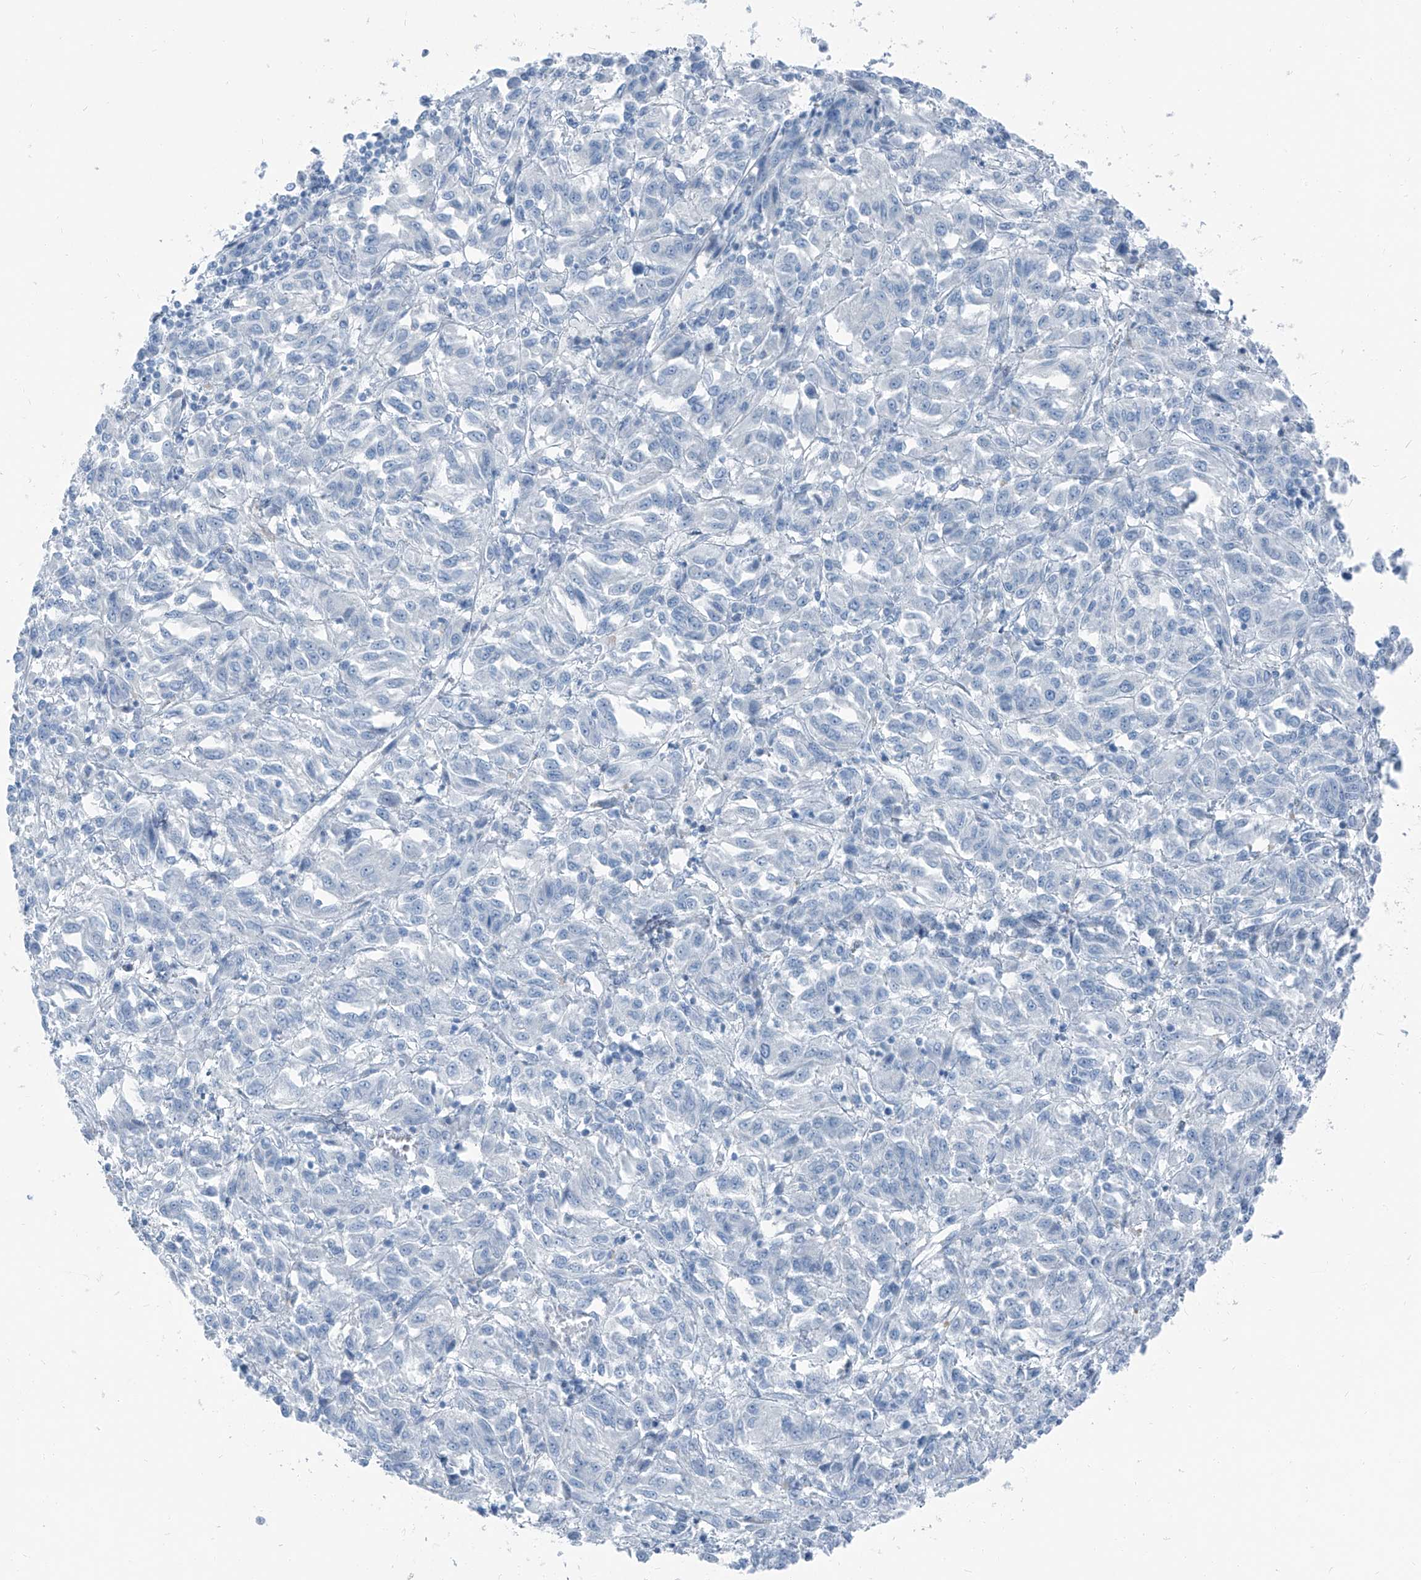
{"staining": {"intensity": "negative", "quantity": "none", "location": "none"}, "tissue": "melanoma", "cell_type": "Tumor cells", "image_type": "cancer", "snomed": [{"axis": "morphology", "description": "Malignant melanoma, Metastatic site"}, {"axis": "topography", "description": "Lung"}], "caption": "This is a histopathology image of IHC staining of melanoma, which shows no positivity in tumor cells. (DAB immunohistochemistry (IHC) visualized using brightfield microscopy, high magnification).", "gene": "RGN", "patient": {"sex": "male", "age": 64}}